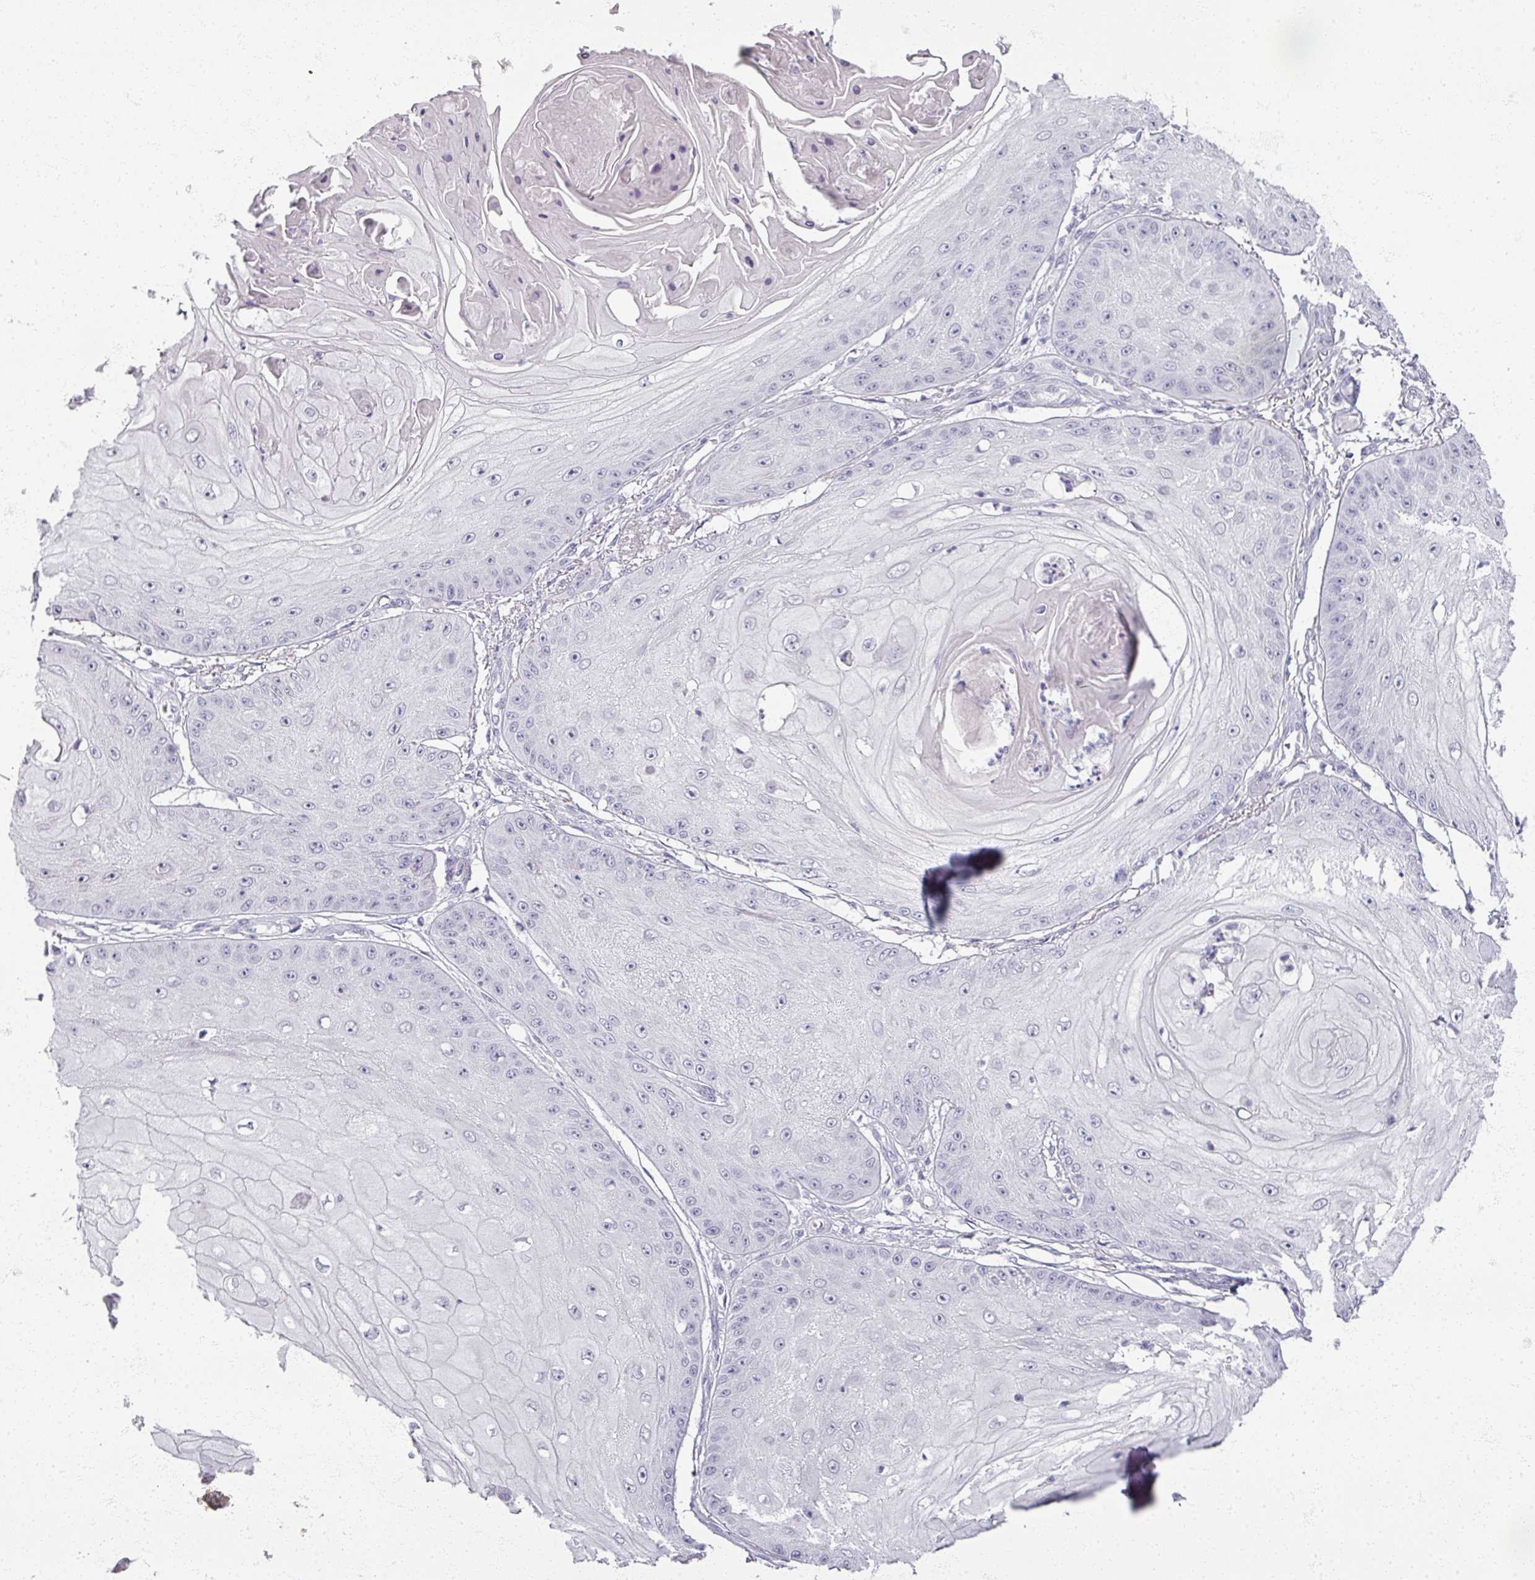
{"staining": {"intensity": "negative", "quantity": "none", "location": "none"}, "tissue": "skin cancer", "cell_type": "Tumor cells", "image_type": "cancer", "snomed": [{"axis": "morphology", "description": "Squamous cell carcinoma, NOS"}, {"axis": "topography", "description": "Skin"}], "caption": "Skin cancer (squamous cell carcinoma) was stained to show a protein in brown. There is no significant expression in tumor cells. Brightfield microscopy of immunohistochemistry (IHC) stained with DAB (3,3'-diaminobenzidine) (brown) and hematoxylin (blue), captured at high magnification.", "gene": "RFPL2", "patient": {"sex": "male", "age": 70}}